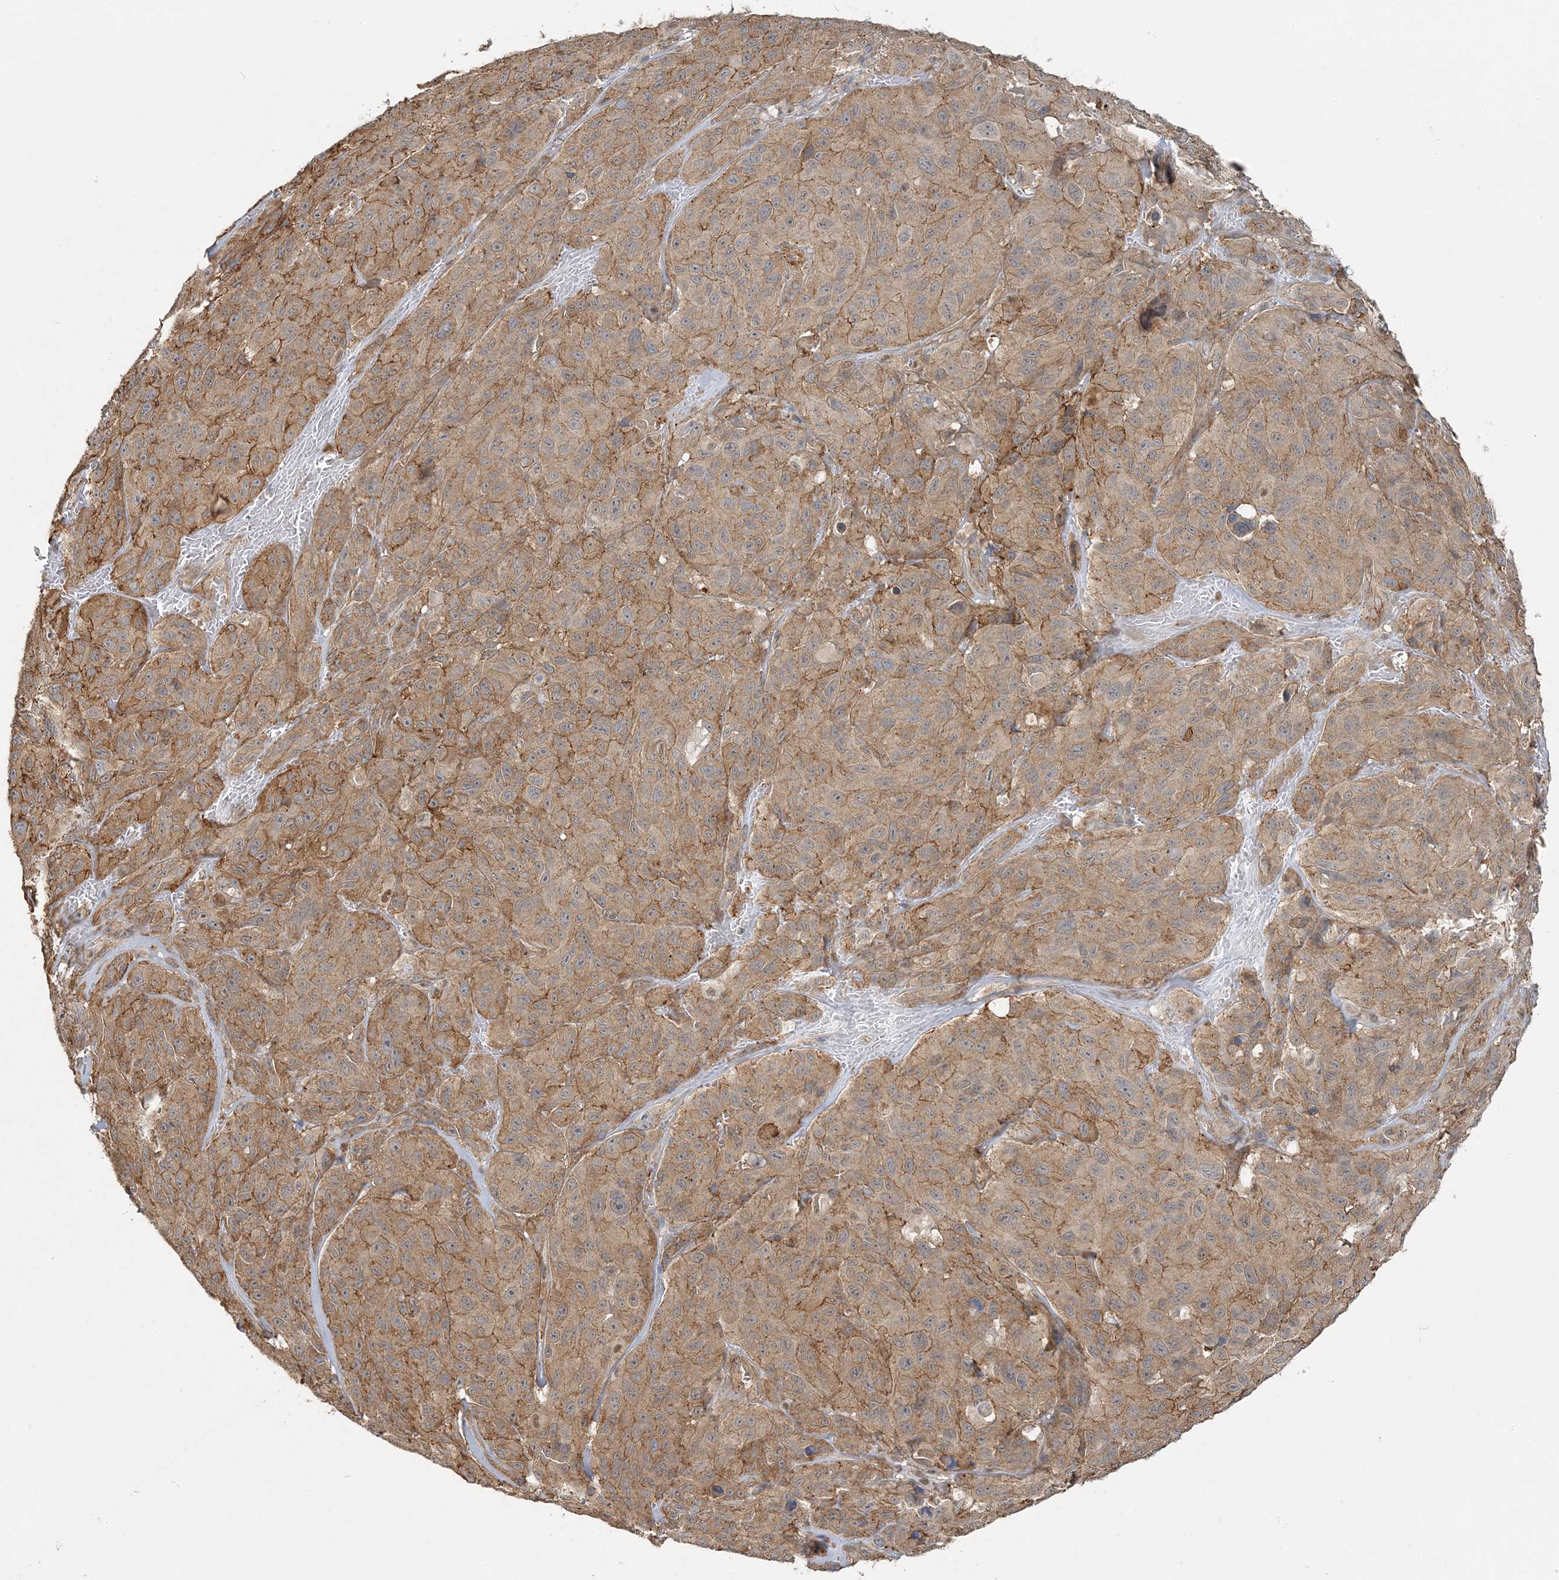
{"staining": {"intensity": "moderate", "quantity": ">75%", "location": "cytoplasmic/membranous"}, "tissue": "melanoma", "cell_type": "Tumor cells", "image_type": "cancer", "snomed": [{"axis": "morphology", "description": "Malignant melanoma, NOS"}, {"axis": "topography", "description": "Skin"}], "caption": "IHC photomicrograph of melanoma stained for a protein (brown), which reveals medium levels of moderate cytoplasmic/membranous positivity in about >75% of tumor cells.", "gene": "MAT2B", "patient": {"sex": "male", "age": 66}}